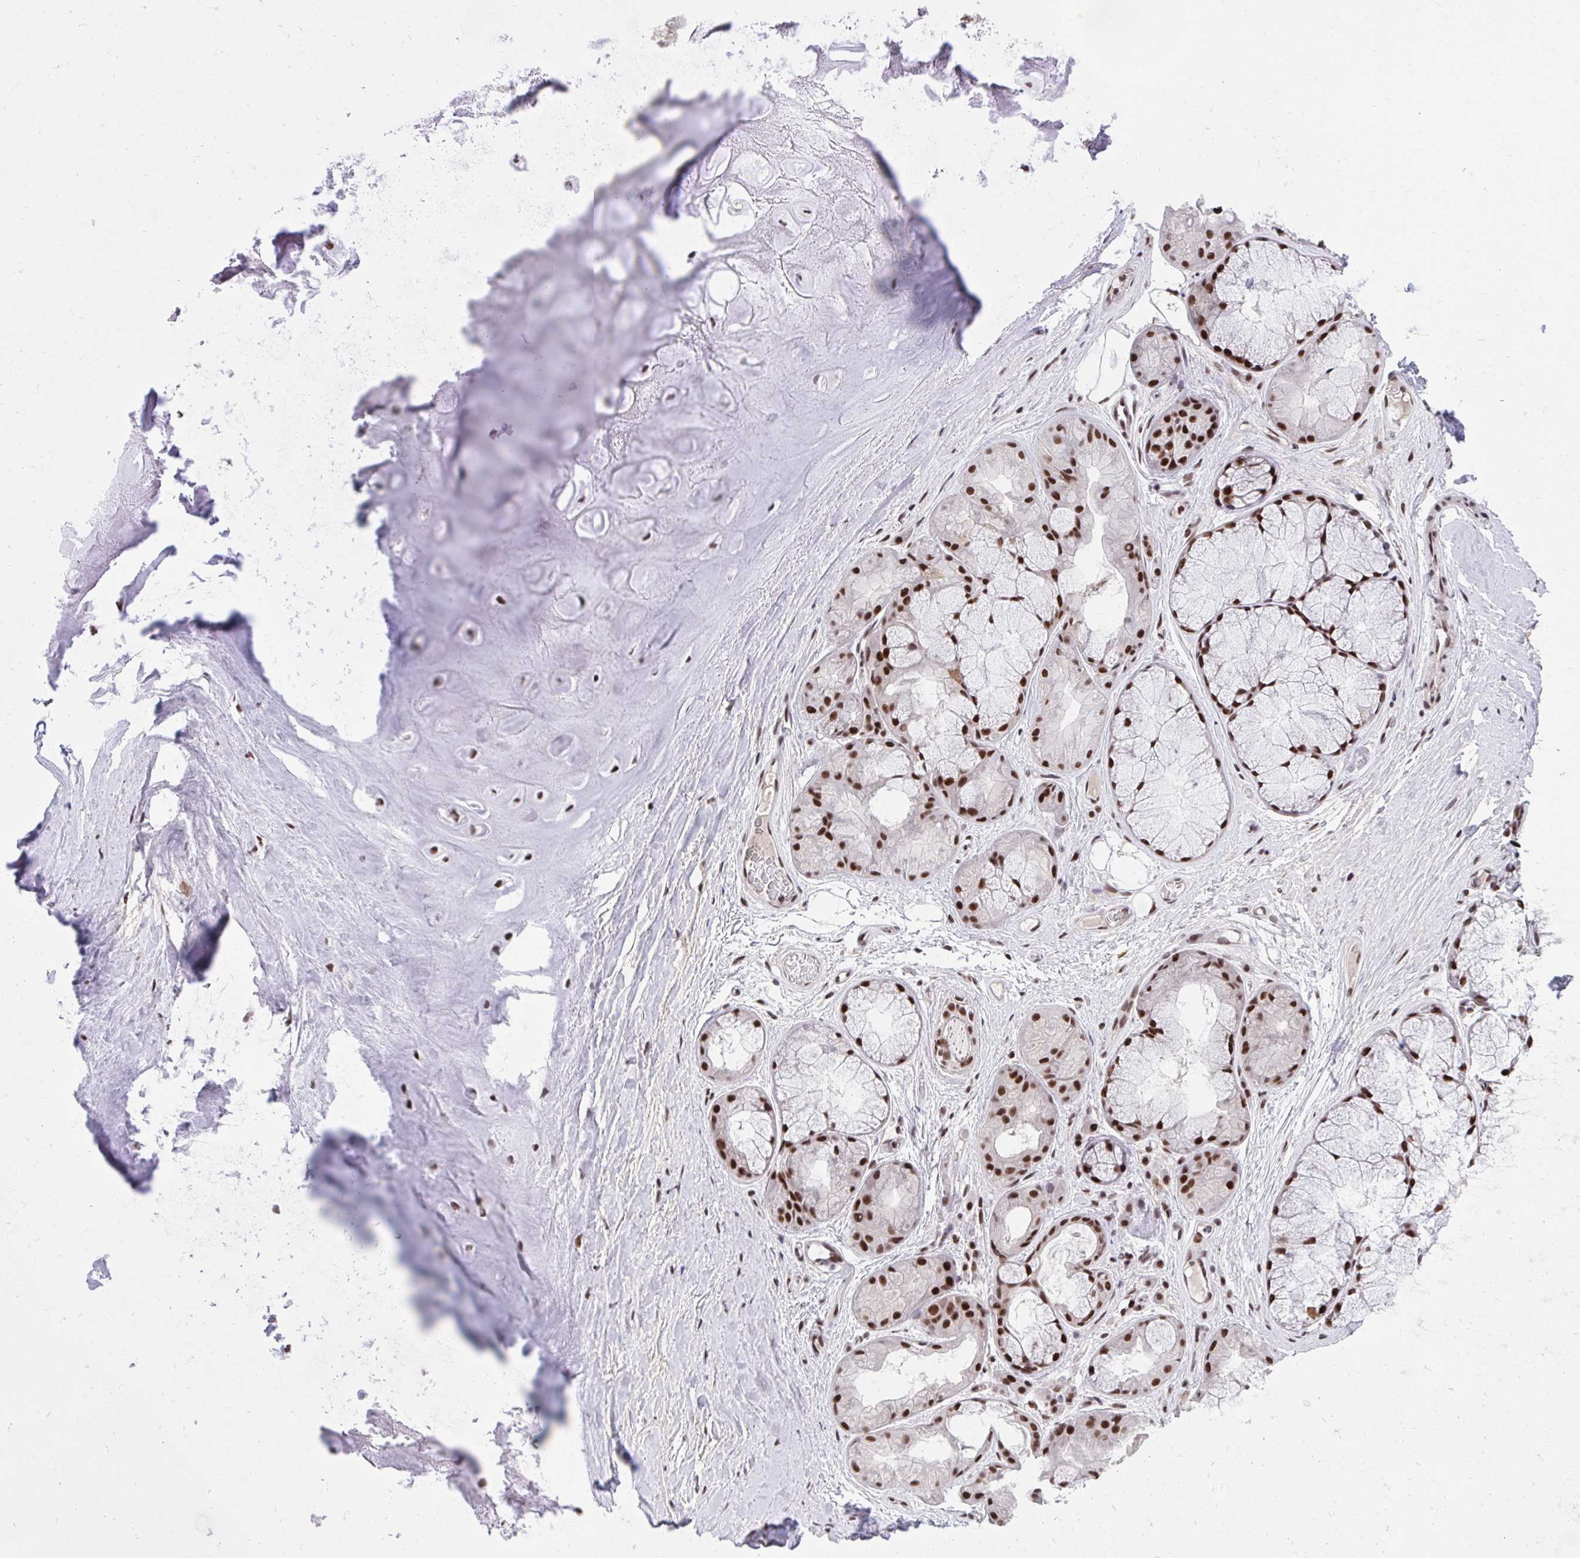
{"staining": {"intensity": "moderate", "quantity": ">75%", "location": "nuclear"}, "tissue": "soft tissue", "cell_type": "Chondrocytes", "image_type": "normal", "snomed": [{"axis": "morphology", "description": "Normal tissue, NOS"}, {"axis": "topography", "description": "Lymph node"}, {"axis": "topography", "description": "Cartilage tissue"}, {"axis": "topography", "description": "Nasopharynx"}], "caption": "Unremarkable soft tissue displays moderate nuclear staining in approximately >75% of chondrocytes.", "gene": "SYNE4", "patient": {"sex": "male", "age": 63}}